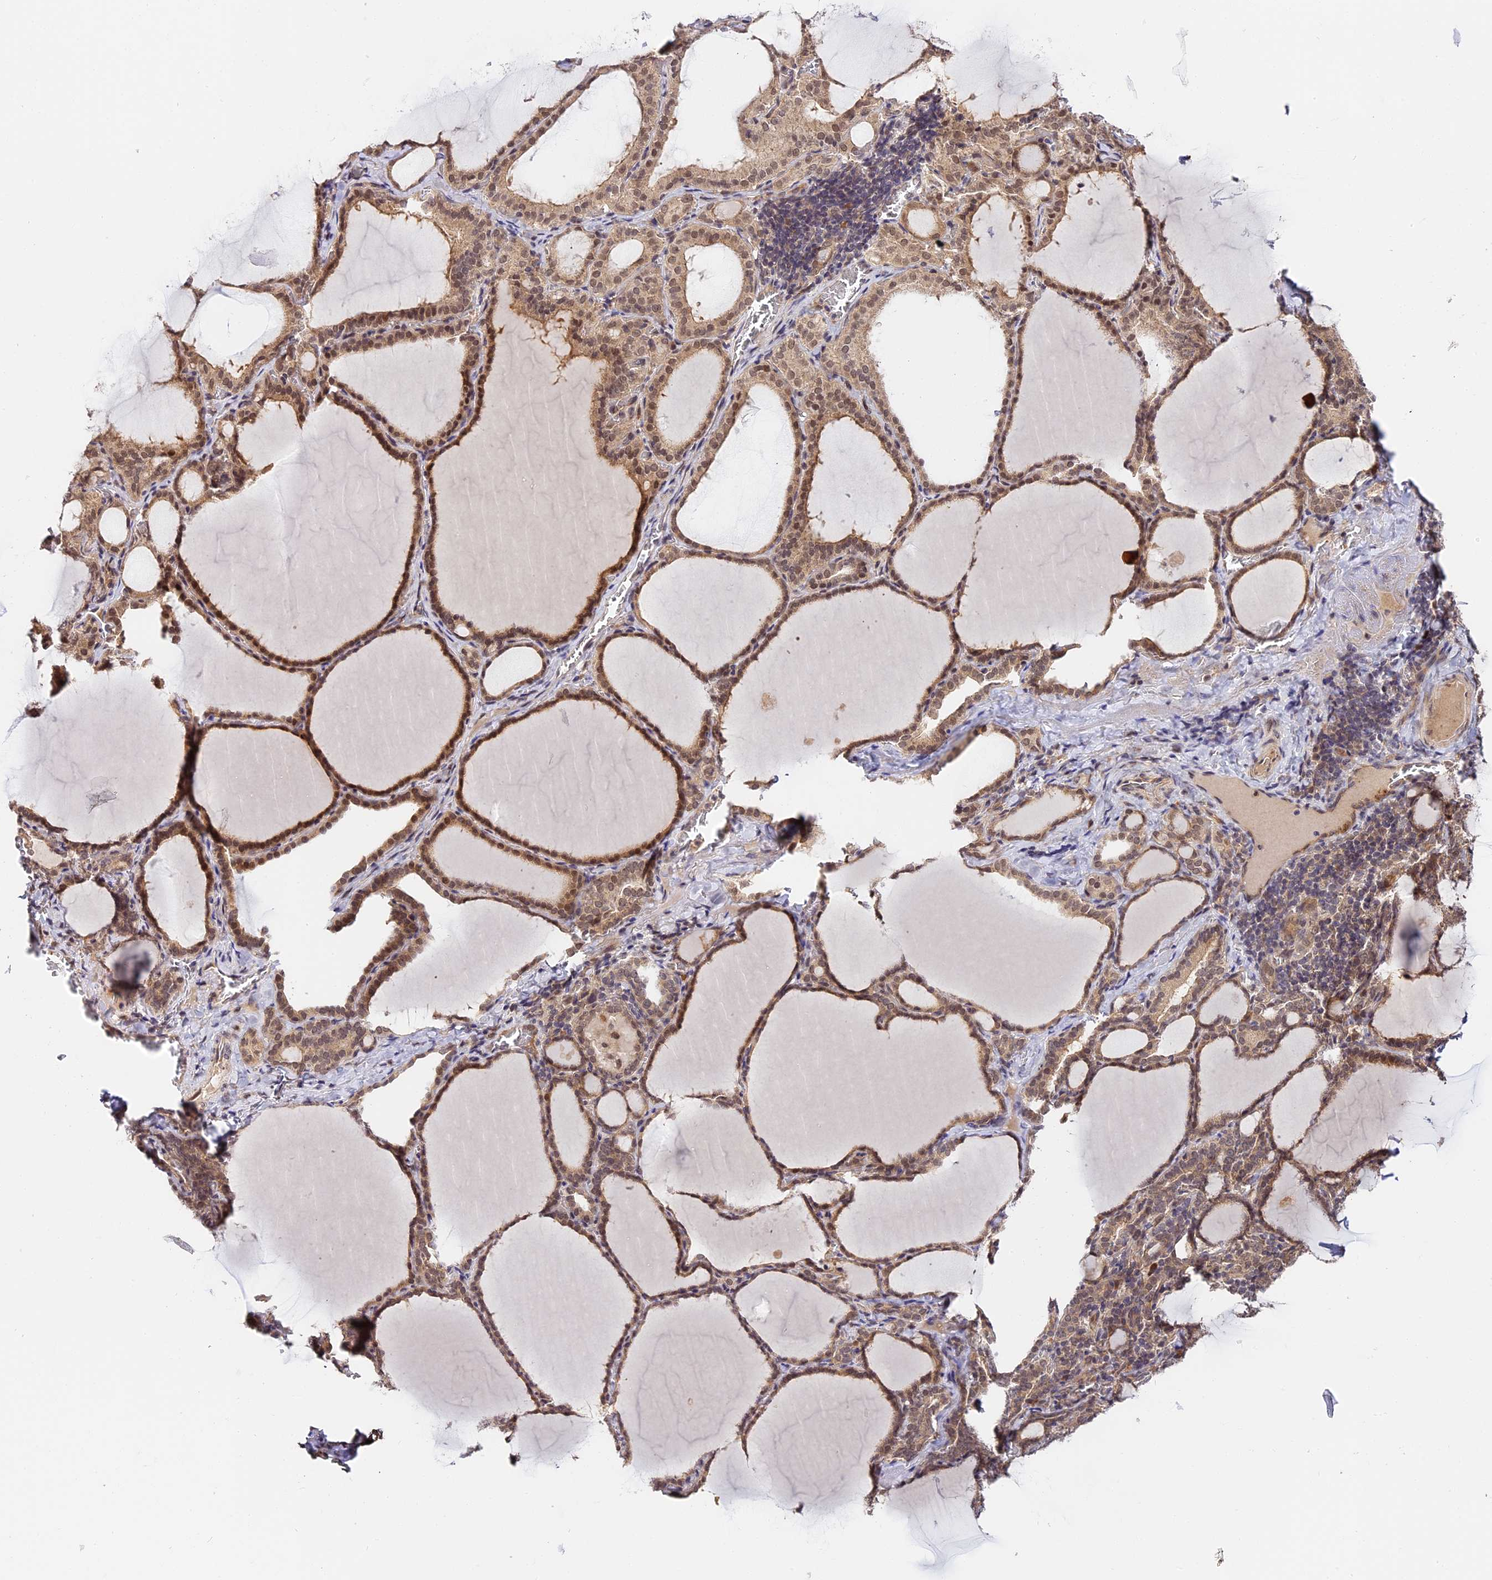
{"staining": {"intensity": "moderate", "quantity": ">75%", "location": "cytoplasmic/membranous,nuclear"}, "tissue": "thyroid gland", "cell_type": "Glandular cells", "image_type": "normal", "snomed": [{"axis": "morphology", "description": "Normal tissue, NOS"}, {"axis": "topography", "description": "Thyroid gland"}], "caption": "Glandular cells show medium levels of moderate cytoplasmic/membranous,nuclear positivity in about >75% of cells in benign human thyroid gland.", "gene": "IMPACT", "patient": {"sex": "female", "age": 39}}